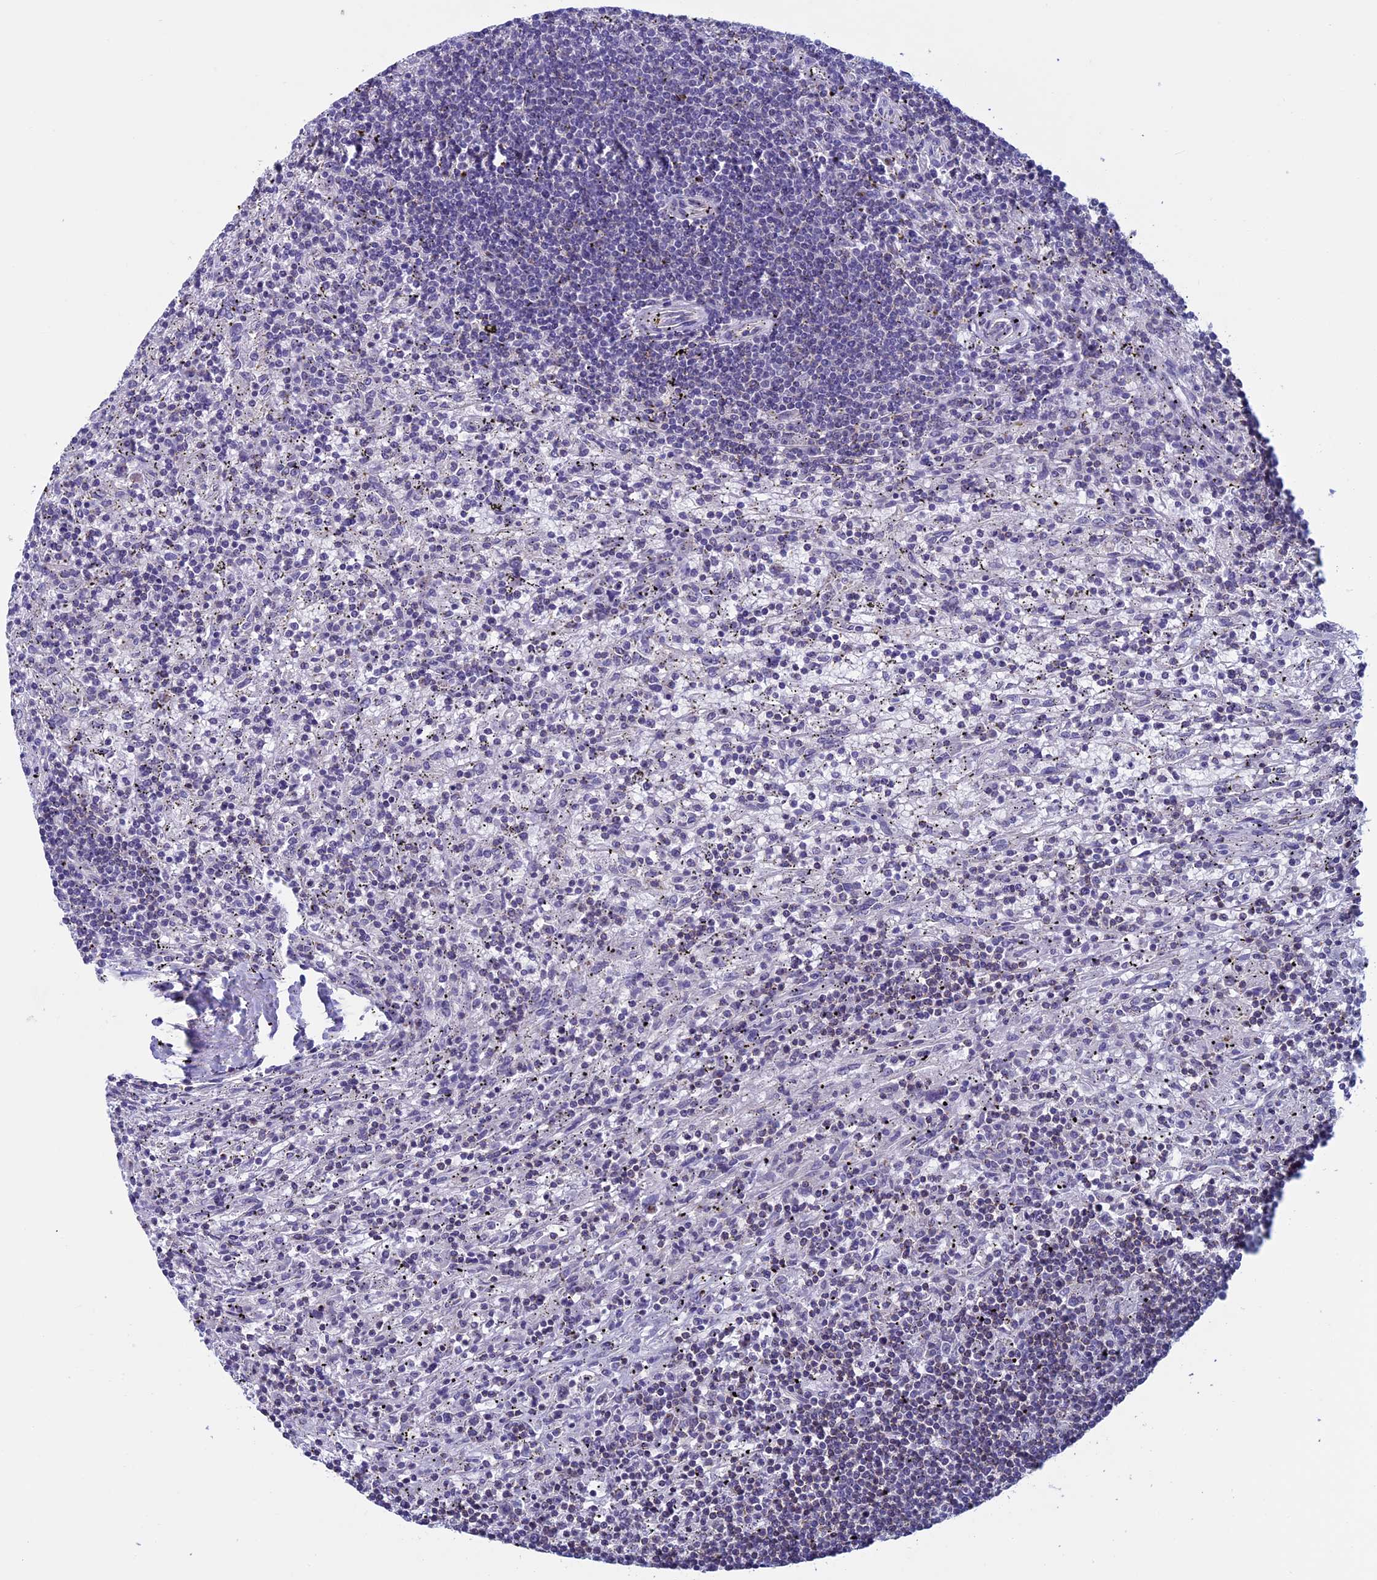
{"staining": {"intensity": "negative", "quantity": "none", "location": "none"}, "tissue": "lymphoma", "cell_type": "Tumor cells", "image_type": "cancer", "snomed": [{"axis": "morphology", "description": "Malignant lymphoma, non-Hodgkin's type, Low grade"}, {"axis": "topography", "description": "Spleen"}], "caption": "The immunohistochemistry photomicrograph has no significant staining in tumor cells of low-grade malignant lymphoma, non-Hodgkin's type tissue.", "gene": "MFSD12", "patient": {"sex": "male", "age": 76}}